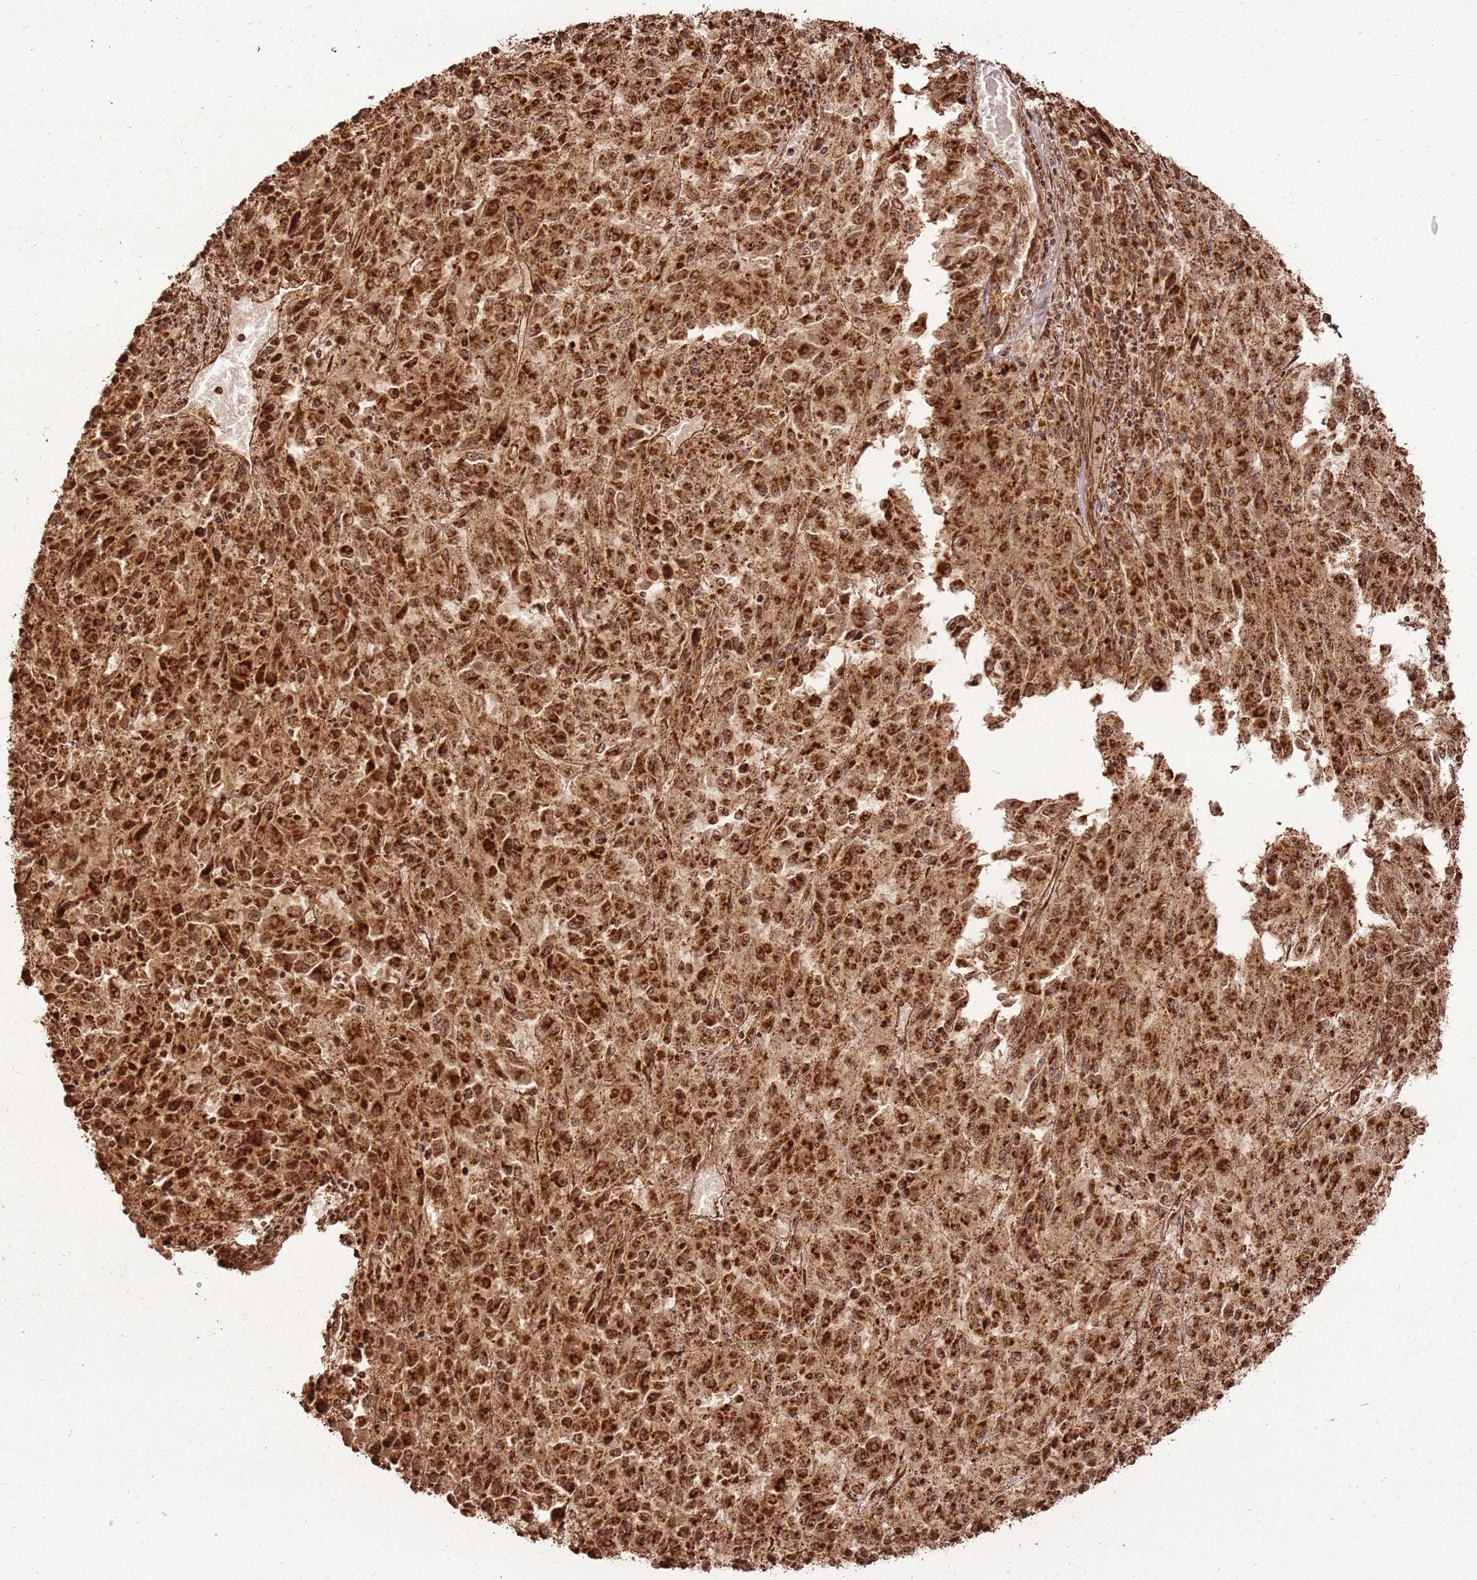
{"staining": {"intensity": "strong", "quantity": ">75%", "location": "cytoplasmic/membranous"}, "tissue": "melanoma", "cell_type": "Tumor cells", "image_type": "cancer", "snomed": [{"axis": "morphology", "description": "Malignant melanoma, Metastatic site"}, {"axis": "topography", "description": "Lung"}], "caption": "Brown immunohistochemical staining in human malignant melanoma (metastatic site) demonstrates strong cytoplasmic/membranous staining in approximately >75% of tumor cells. (DAB = brown stain, brightfield microscopy at high magnification).", "gene": "MRPS6", "patient": {"sex": "male", "age": 64}}